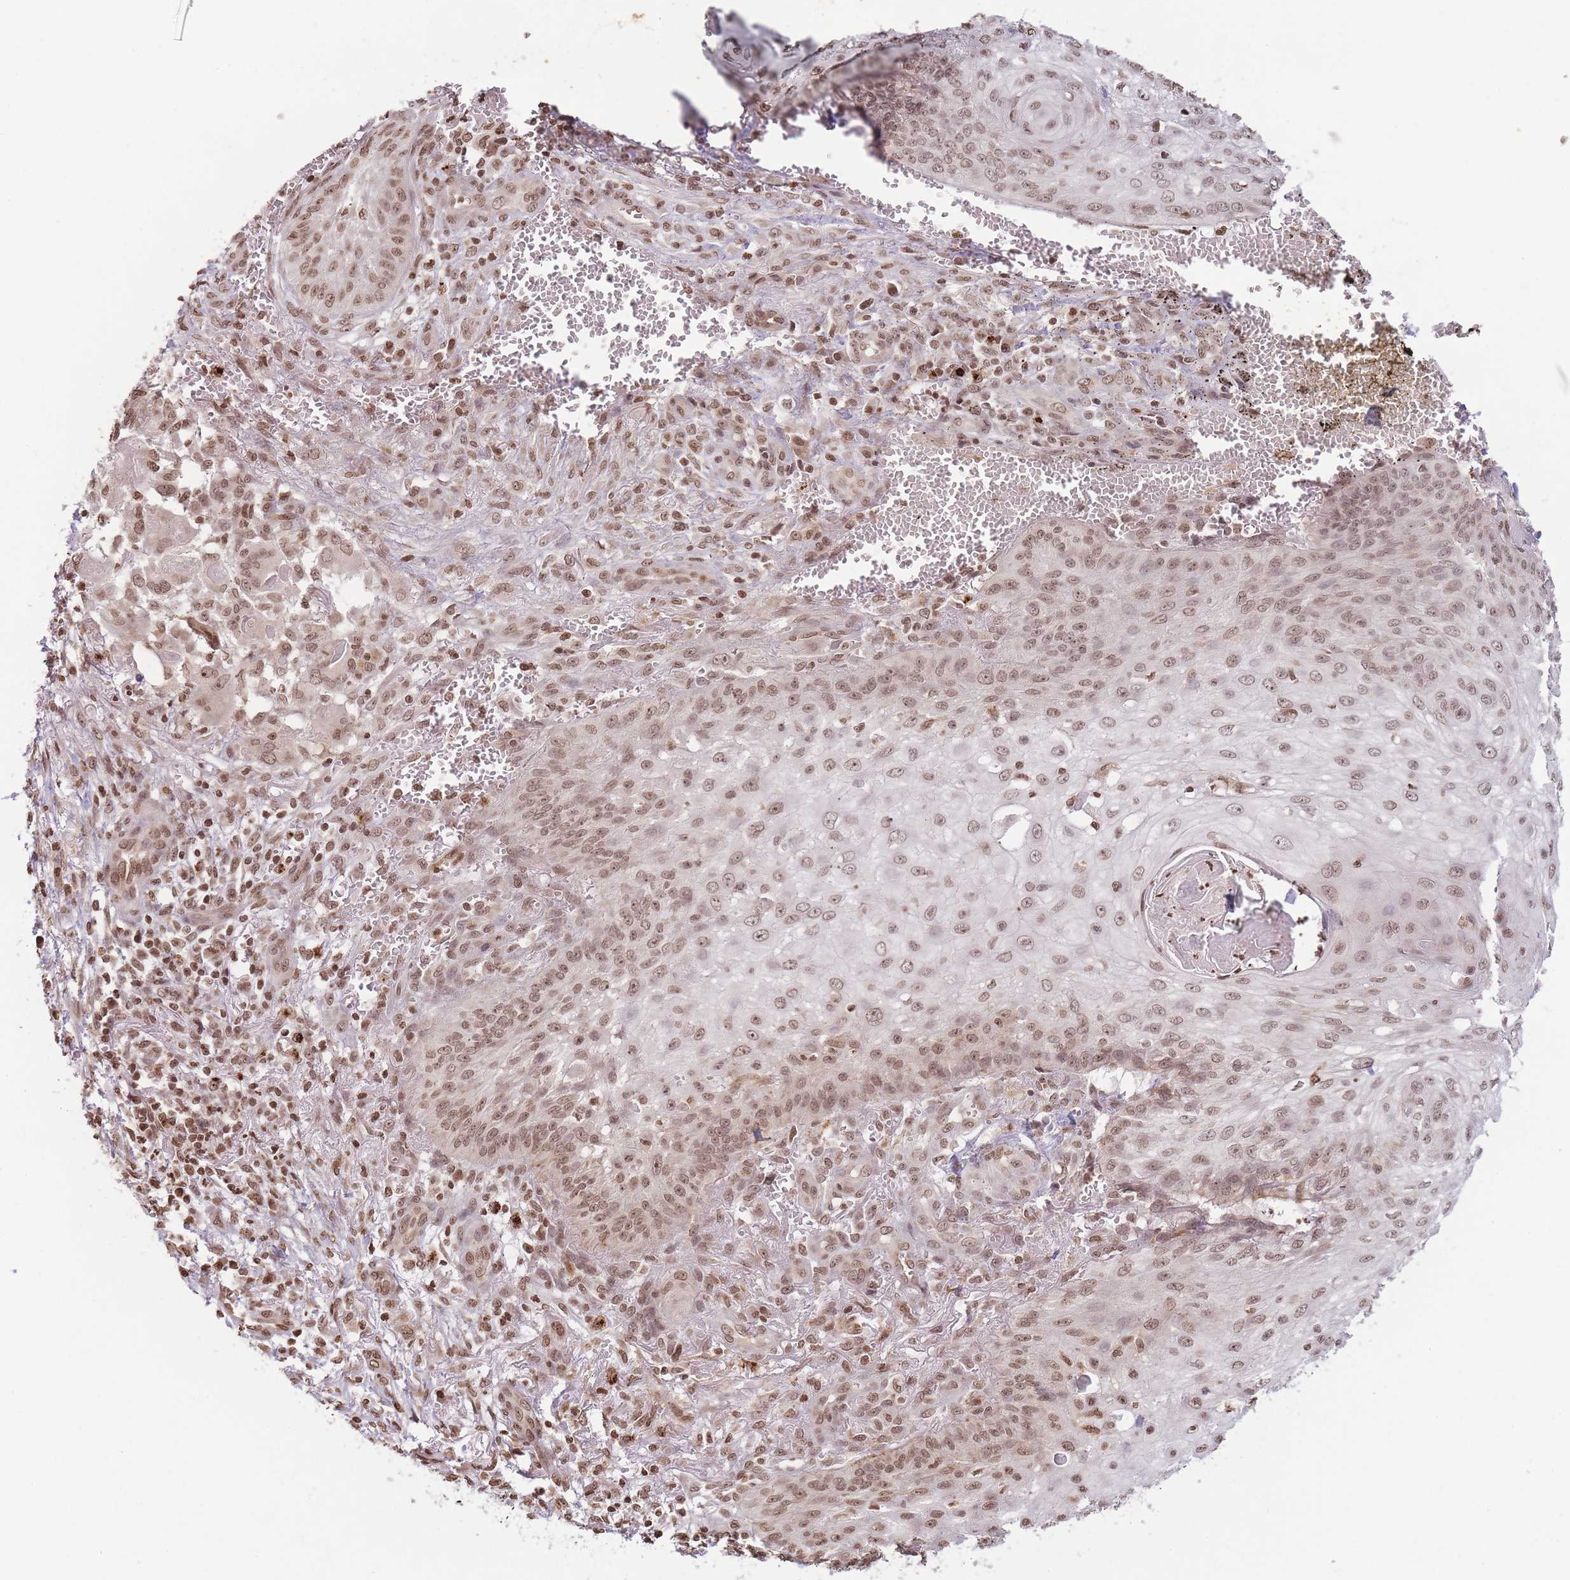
{"staining": {"intensity": "moderate", "quantity": ">75%", "location": "nuclear"}, "tissue": "skin cancer", "cell_type": "Tumor cells", "image_type": "cancer", "snomed": [{"axis": "morphology", "description": "Squamous cell carcinoma, NOS"}, {"axis": "topography", "description": "Skin"}], "caption": "This is a micrograph of immunohistochemistry staining of skin cancer, which shows moderate positivity in the nuclear of tumor cells.", "gene": "WWTR1", "patient": {"sex": "male", "age": 70}}